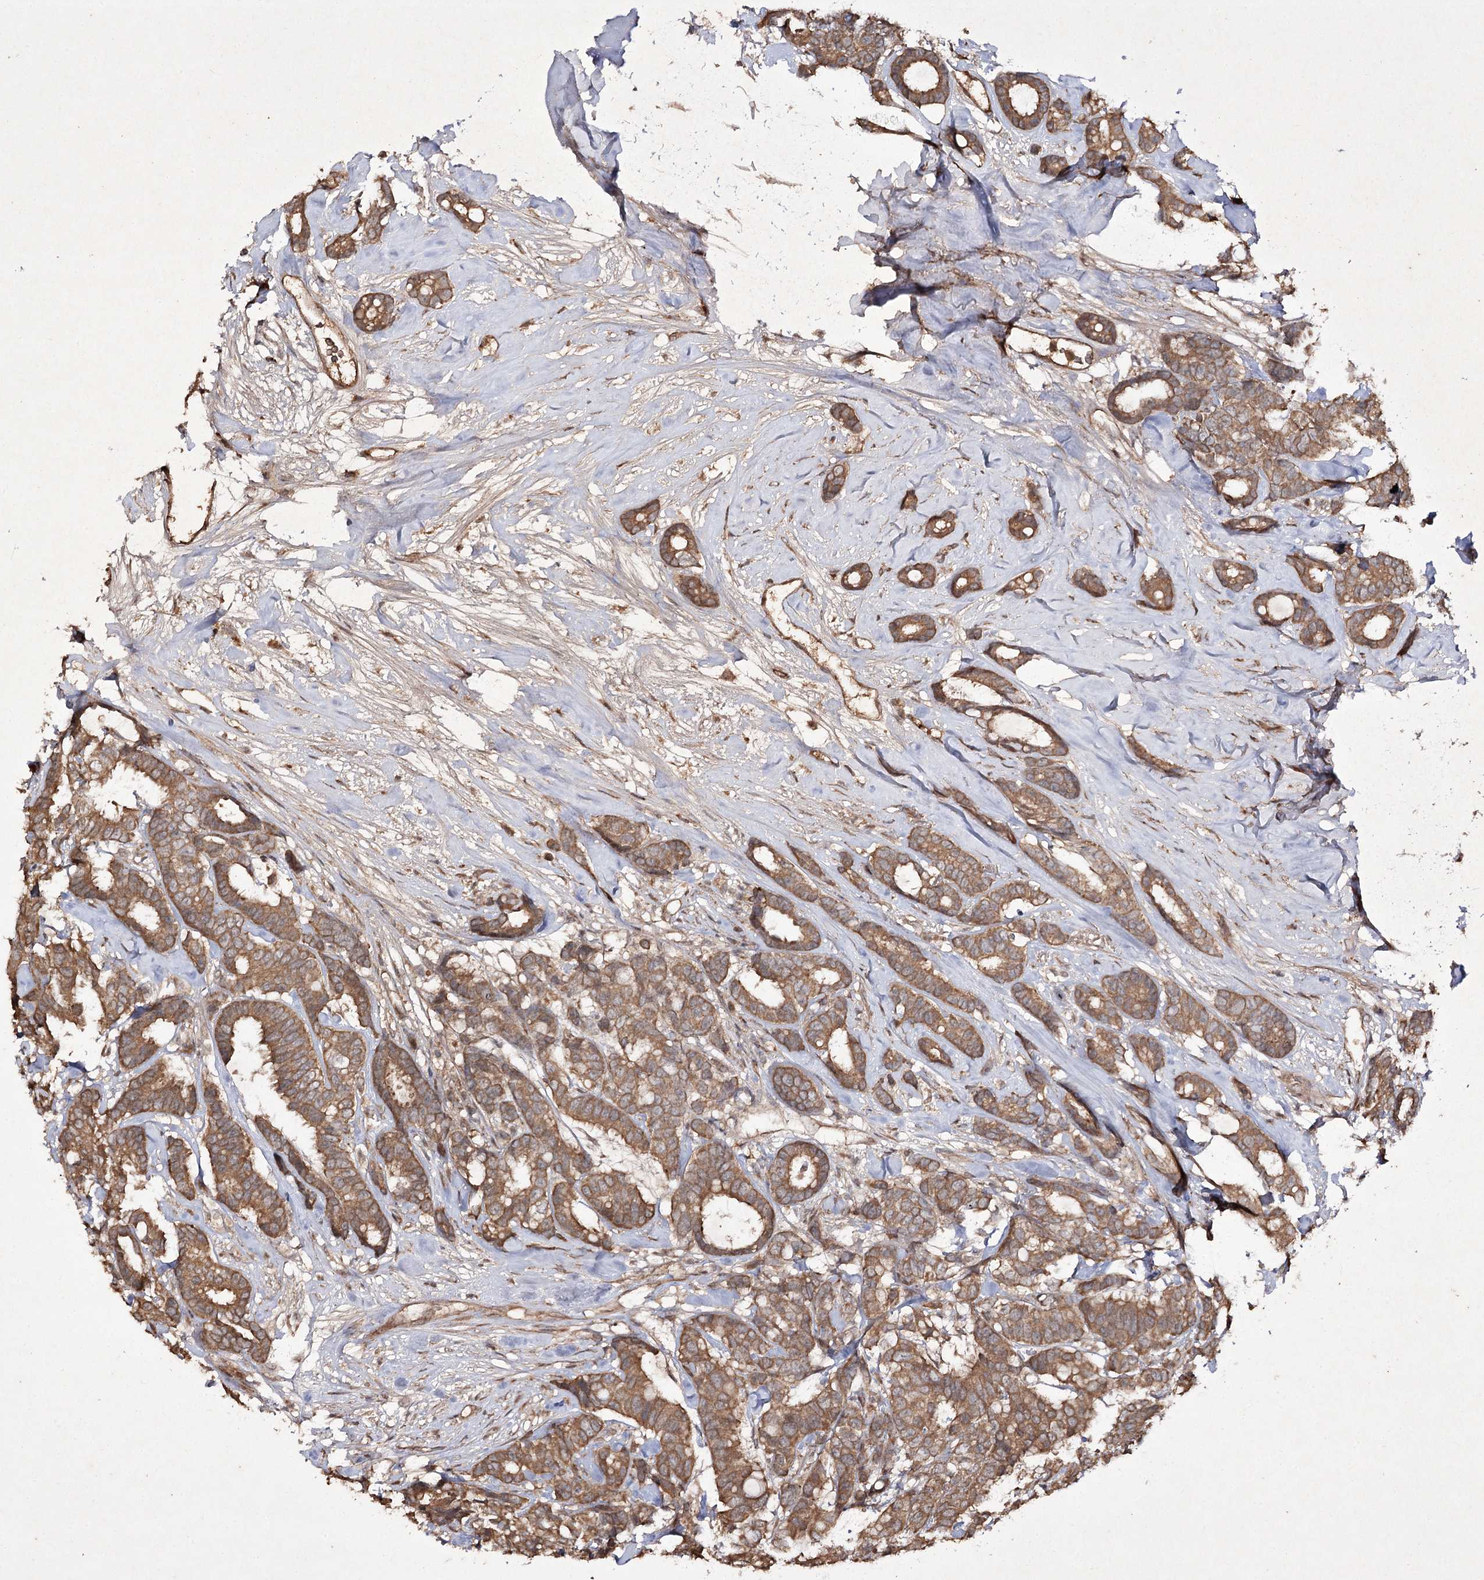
{"staining": {"intensity": "moderate", "quantity": ">75%", "location": "cytoplasmic/membranous"}, "tissue": "breast cancer", "cell_type": "Tumor cells", "image_type": "cancer", "snomed": [{"axis": "morphology", "description": "Duct carcinoma"}, {"axis": "topography", "description": "Breast"}], "caption": "Protein expression analysis of breast cancer shows moderate cytoplasmic/membranous expression in about >75% of tumor cells. (Stains: DAB in brown, nuclei in blue, Microscopy: brightfield microscopy at high magnification).", "gene": "FANCL", "patient": {"sex": "female", "age": 87}}